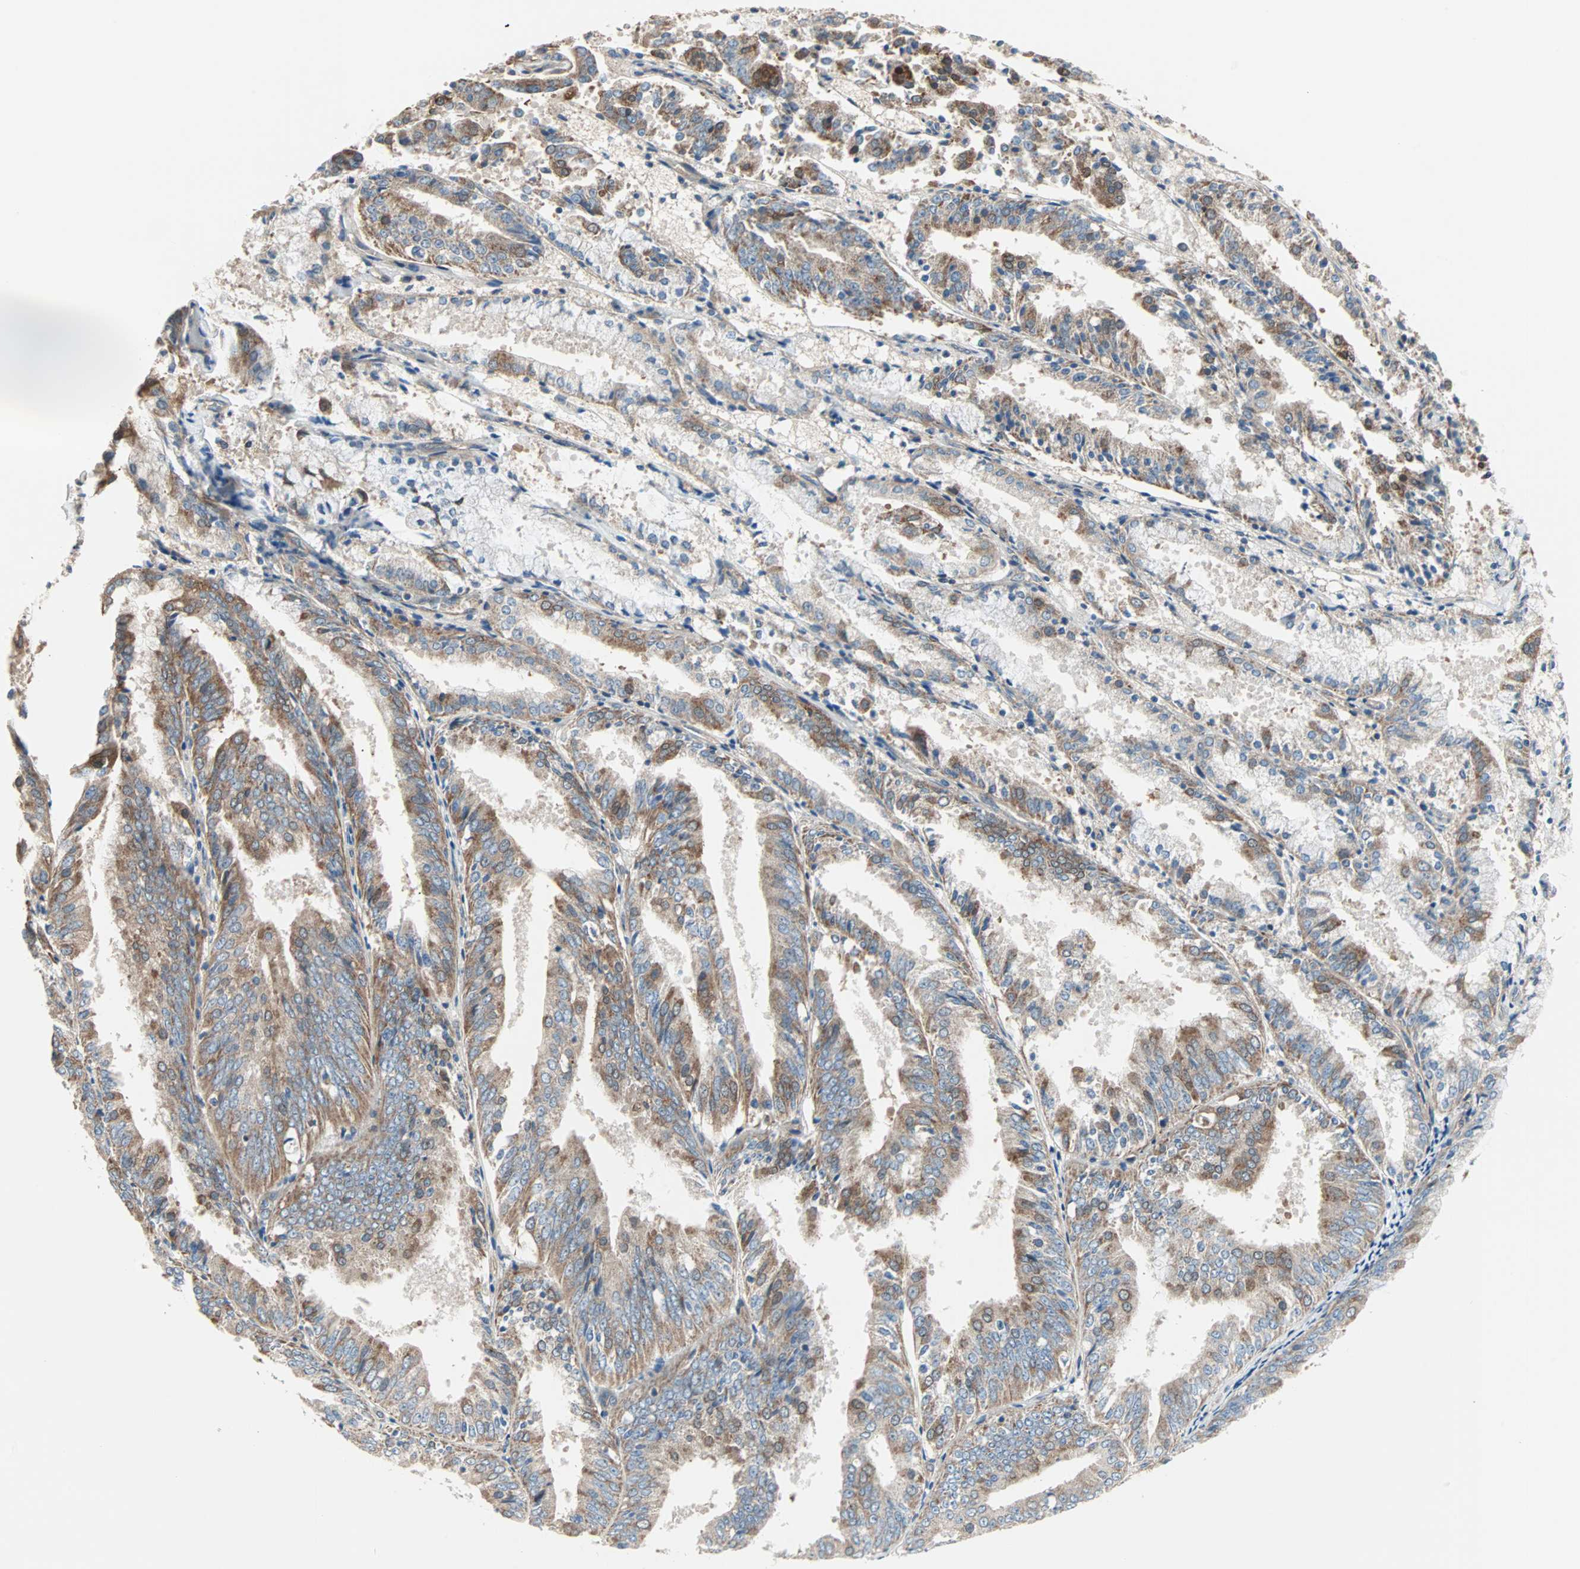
{"staining": {"intensity": "moderate", "quantity": "25%-75%", "location": "cytoplasmic/membranous"}, "tissue": "endometrial cancer", "cell_type": "Tumor cells", "image_type": "cancer", "snomed": [{"axis": "morphology", "description": "Adenocarcinoma, NOS"}, {"axis": "topography", "description": "Endometrium"}], "caption": "Brown immunohistochemical staining in human endometrial cancer (adenocarcinoma) demonstrates moderate cytoplasmic/membranous expression in approximately 25%-75% of tumor cells.", "gene": "PDE8A", "patient": {"sex": "female", "age": 63}}